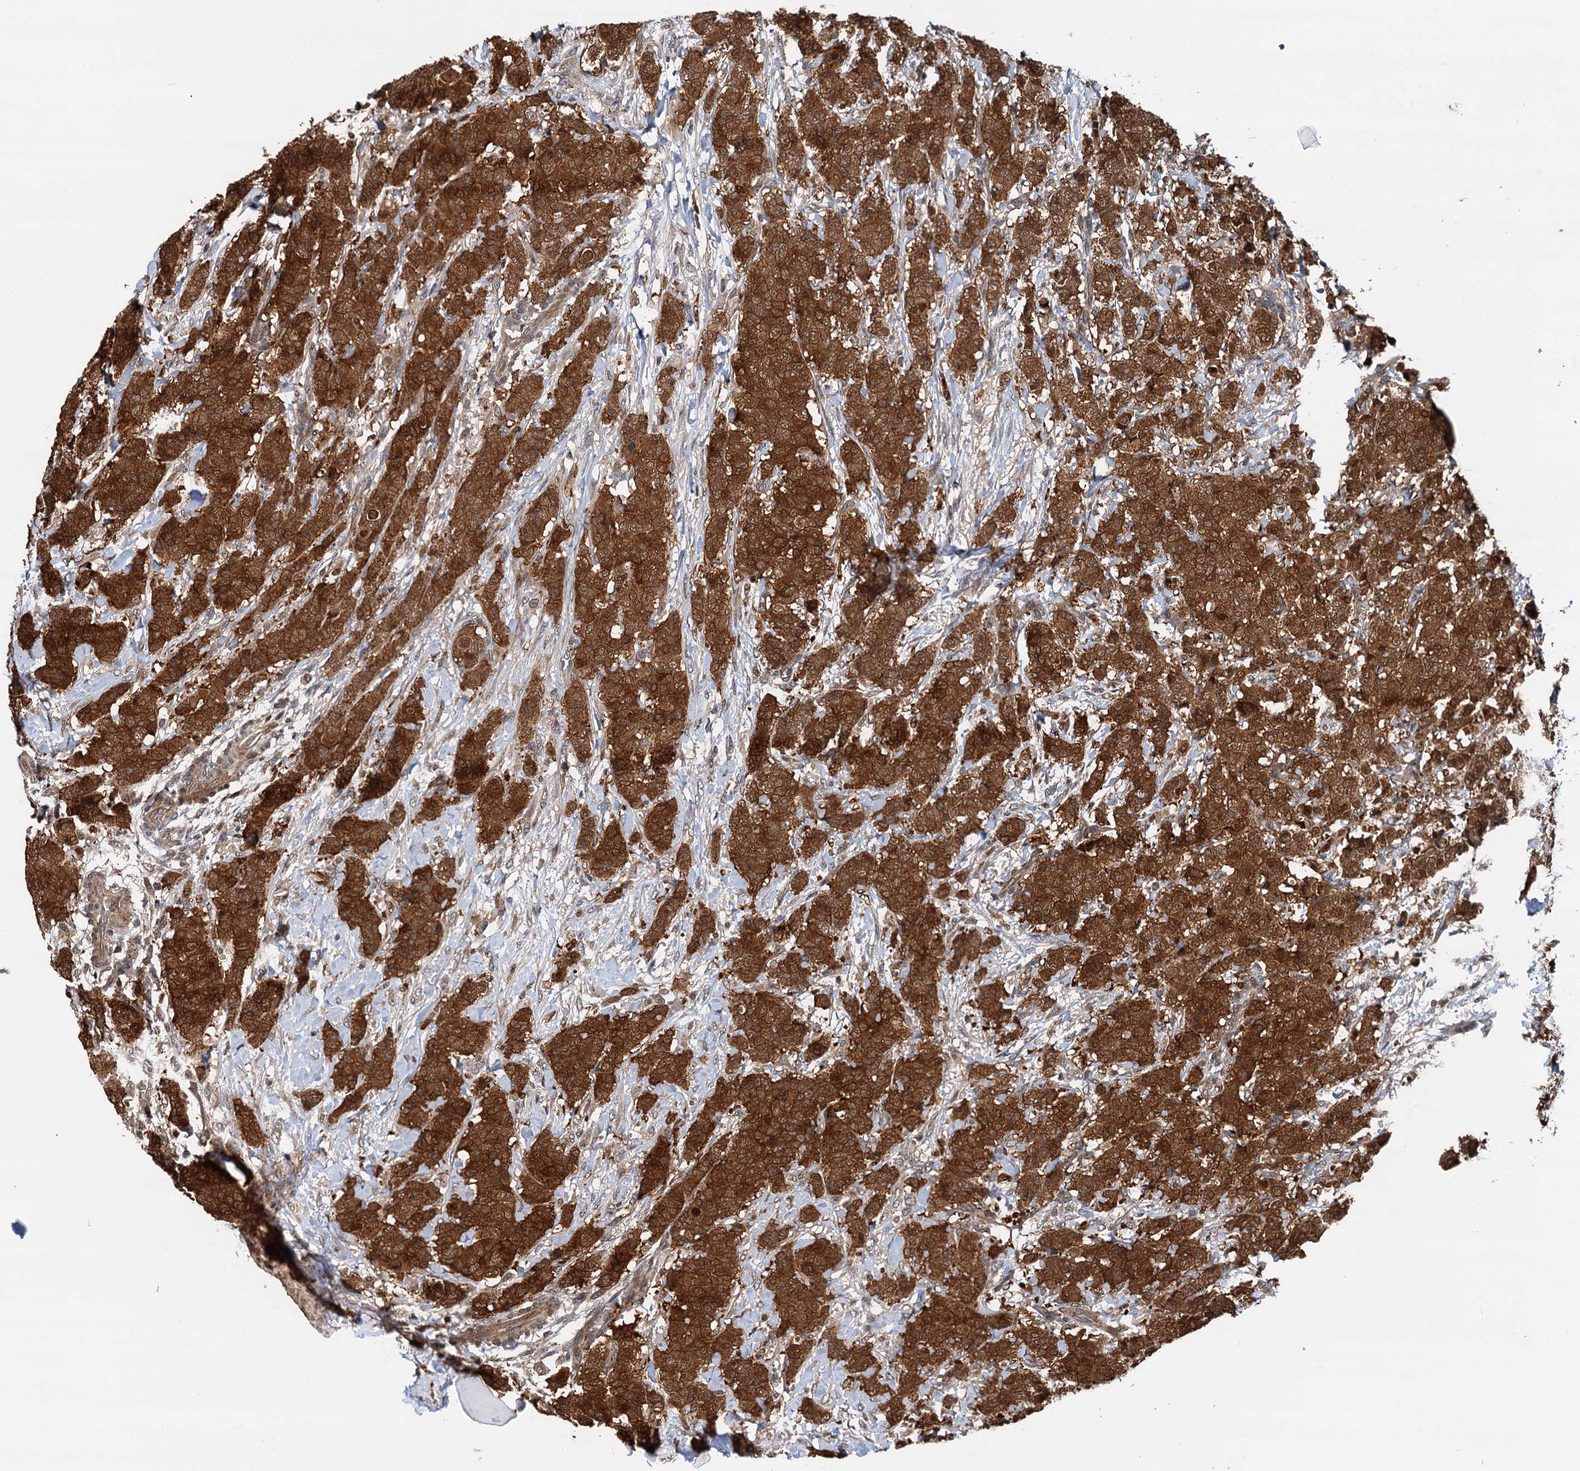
{"staining": {"intensity": "strong", "quantity": ">75%", "location": "cytoplasmic/membranous"}, "tissue": "breast cancer", "cell_type": "Tumor cells", "image_type": "cancer", "snomed": [{"axis": "morphology", "description": "Duct carcinoma"}, {"axis": "topography", "description": "Breast"}], "caption": "Immunohistochemical staining of human infiltrating ductal carcinoma (breast) demonstrates high levels of strong cytoplasmic/membranous protein staining in about >75% of tumor cells.", "gene": "STUB1", "patient": {"sex": "female", "age": 40}}